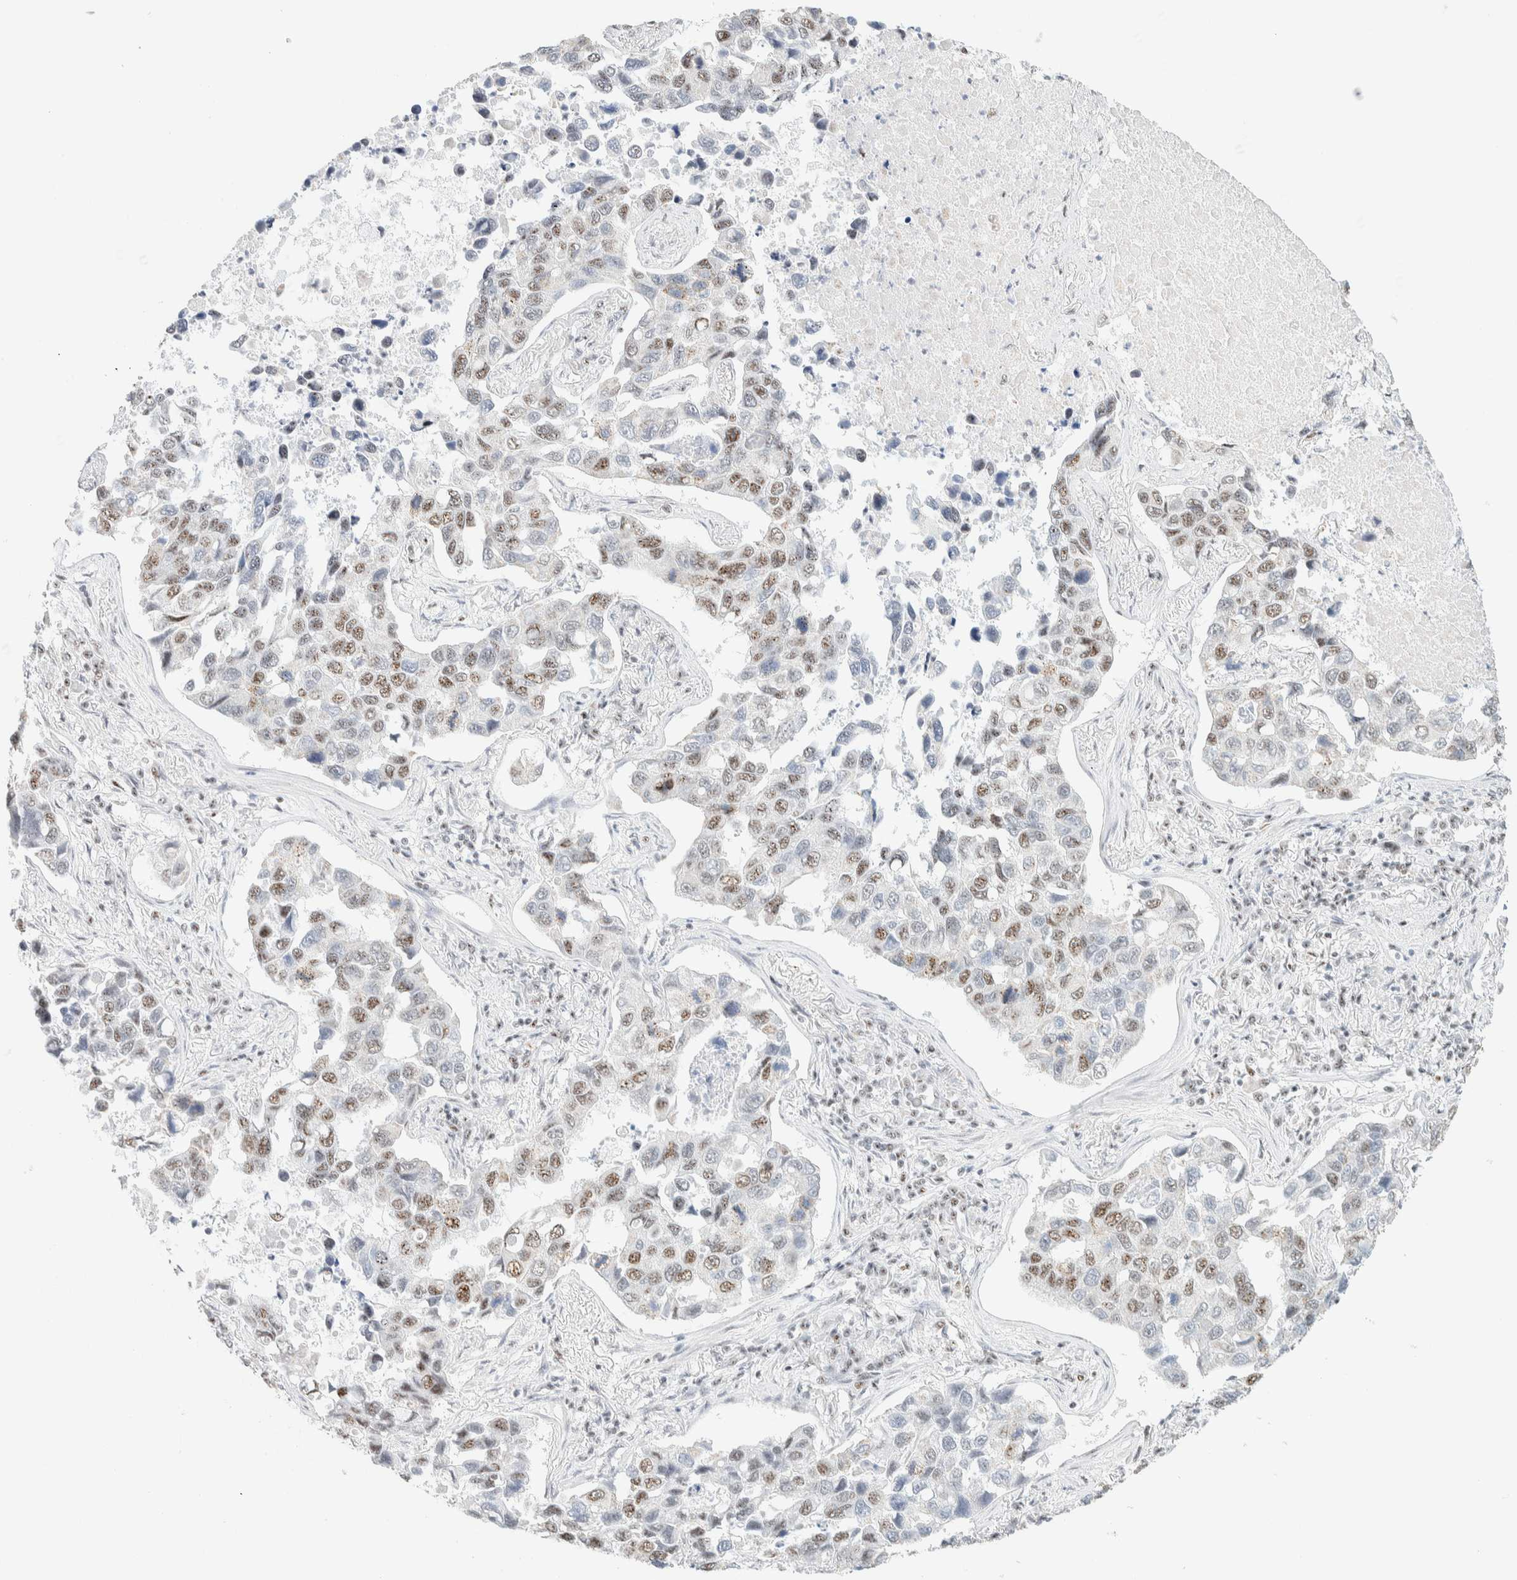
{"staining": {"intensity": "moderate", "quantity": "25%-75%", "location": "nuclear"}, "tissue": "lung cancer", "cell_type": "Tumor cells", "image_type": "cancer", "snomed": [{"axis": "morphology", "description": "Adenocarcinoma, NOS"}, {"axis": "topography", "description": "Lung"}], "caption": "Lung cancer (adenocarcinoma) stained for a protein demonstrates moderate nuclear positivity in tumor cells.", "gene": "SON", "patient": {"sex": "male", "age": 64}}